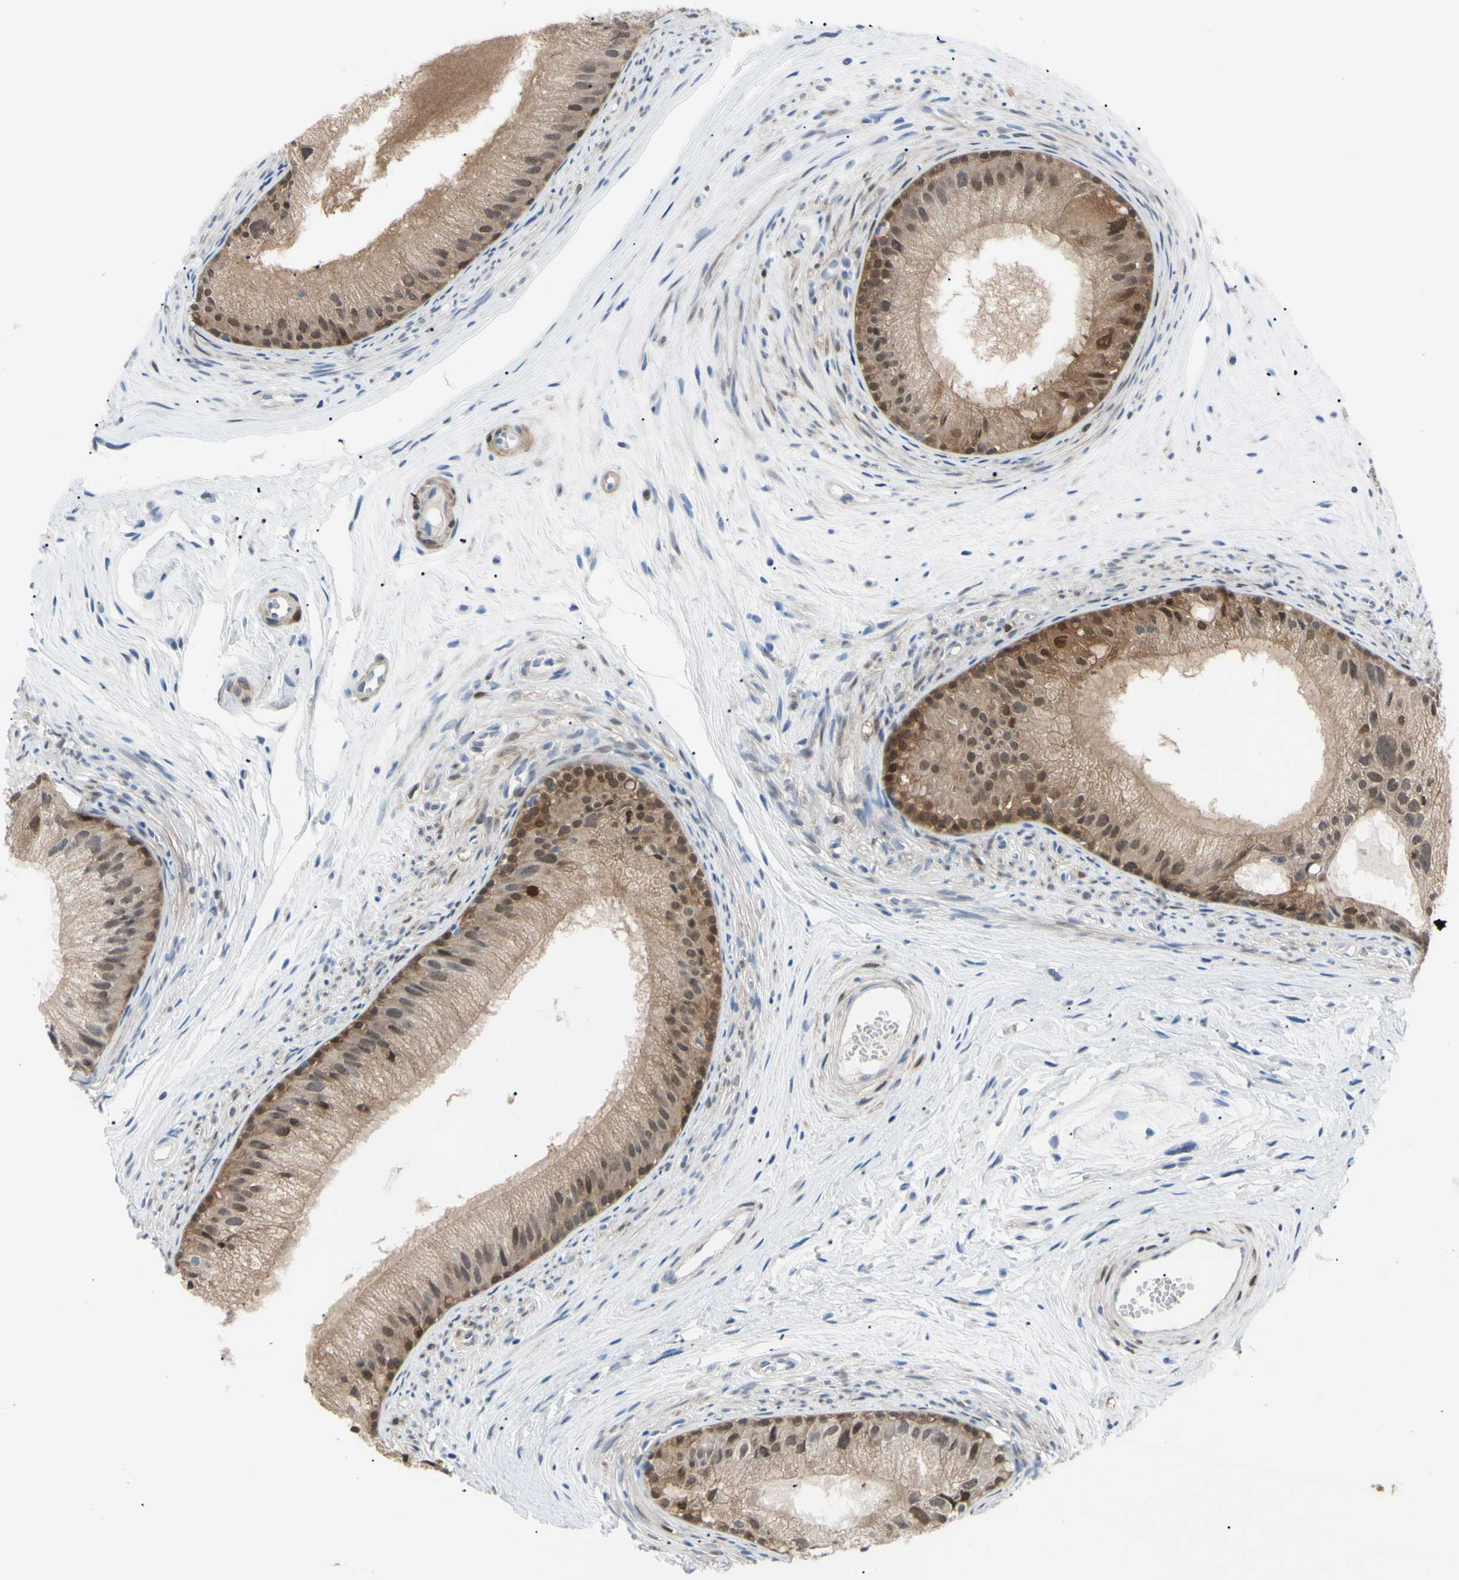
{"staining": {"intensity": "moderate", "quantity": ">75%", "location": "cytoplasmic/membranous,nuclear"}, "tissue": "epididymis", "cell_type": "Glandular cells", "image_type": "normal", "snomed": [{"axis": "morphology", "description": "Normal tissue, NOS"}, {"axis": "topography", "description": "Epididymis"}], "caption": "A photomicrograph of human epididymis stained for a protein exhibits moderate cytoplasmic/membranous,nuclear brown staining in glandular cells.", "gene": "NOL3", "patient": {"sex": "male", "age": 56}}